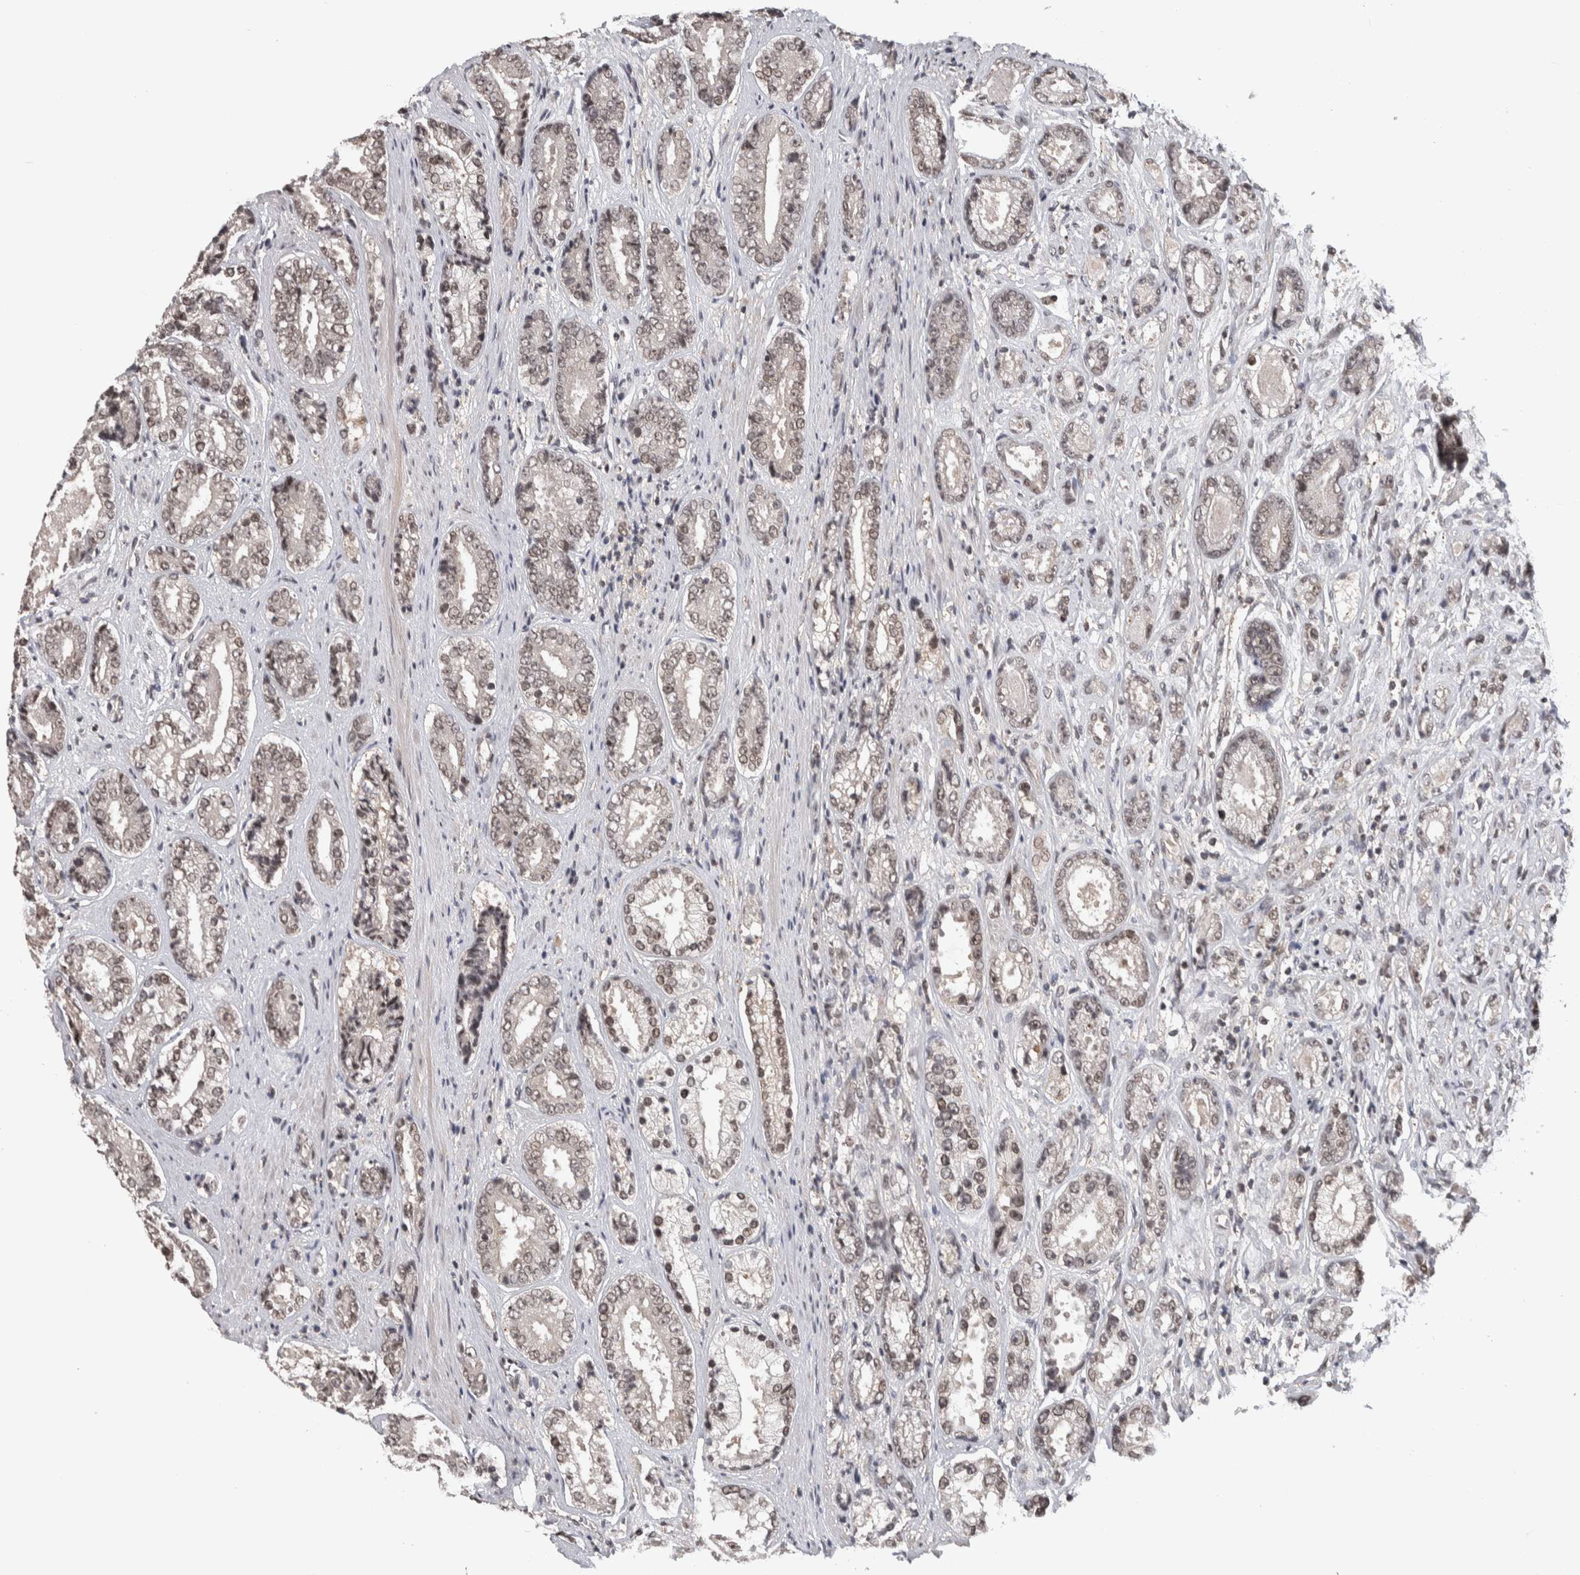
{"staining": {"intensity": "weak", "quantity": "25%-75%", "location": "nuclear"}, "tissue": "prostate cancer", "cell_type": "Tumor cells", "image_type": "cancer", "snomed": [{"axis": "morphology", "description": "Adenocarcinoma, High grade"}, {"axis": "topography", "description": "Prostate"}], "caption": "Adenocarcinoma (high-grade) (prostate) was stained to show a protein in brown. There is low levels of weak nuclear staining in about 25%-75% of tumor cells.", "gene": "ZSCAN21", "patient": {"sex": "male", "age": 61}}